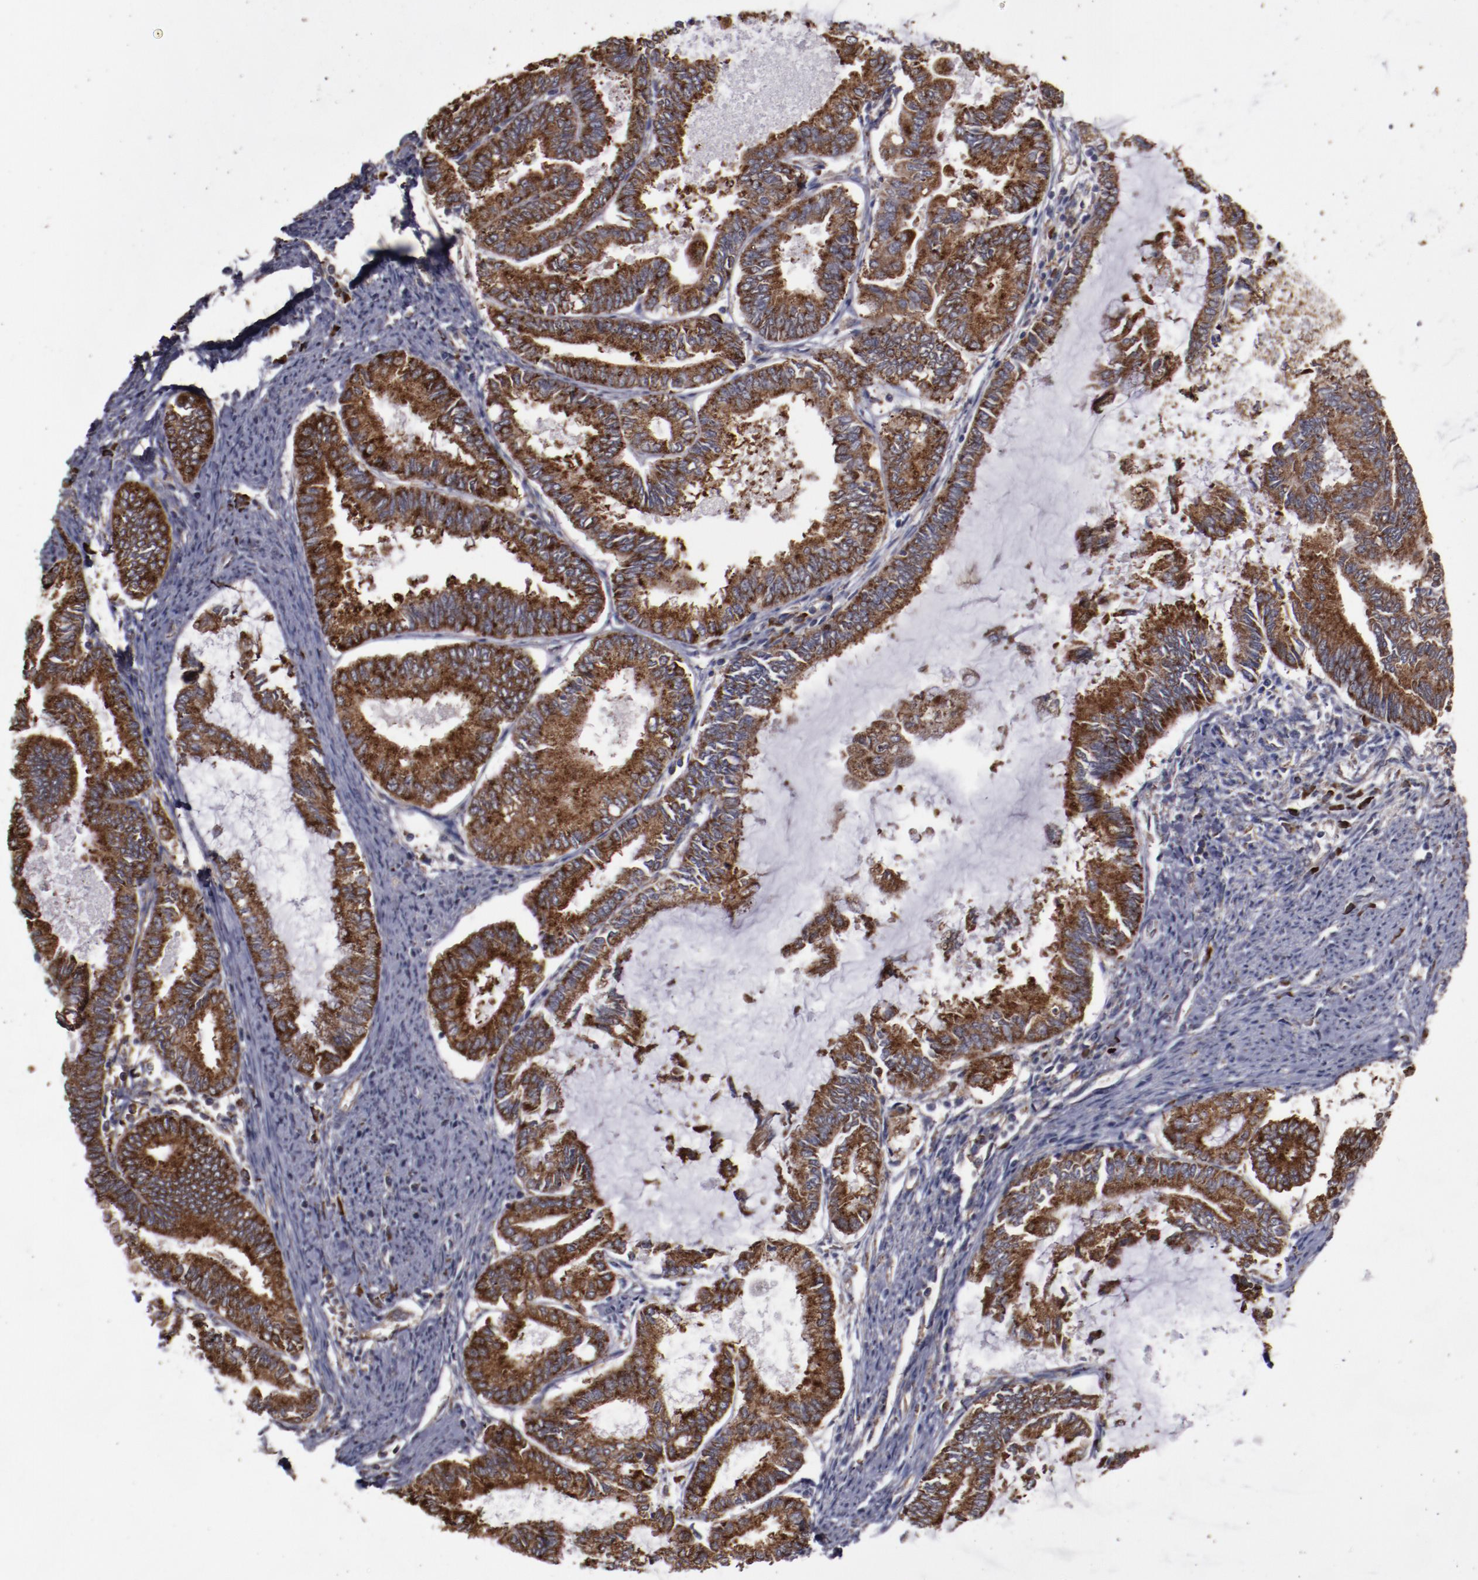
{"staining": {"intensity": "strong", "quantity": ">75%", "location": "cytoplasmic/membranous"}, "tissue": "endometrial cancer", "cell_type": "Tumor cells", "image_type": "cancer", "snomed": [{"axis": "morphology", "description": "Adenocarcinoma, NOS"}, {"axis": "topography", "description": "Endometrium"}], "caption": "About >75% of tumor cells in human endometrial cancer exhibit strong cytoplasmic/membranous protein expression as visualized by brown immunohistochemical staining.", "gene": "RPS4Y1", "patient": {"sex": "female", "age": 86}}